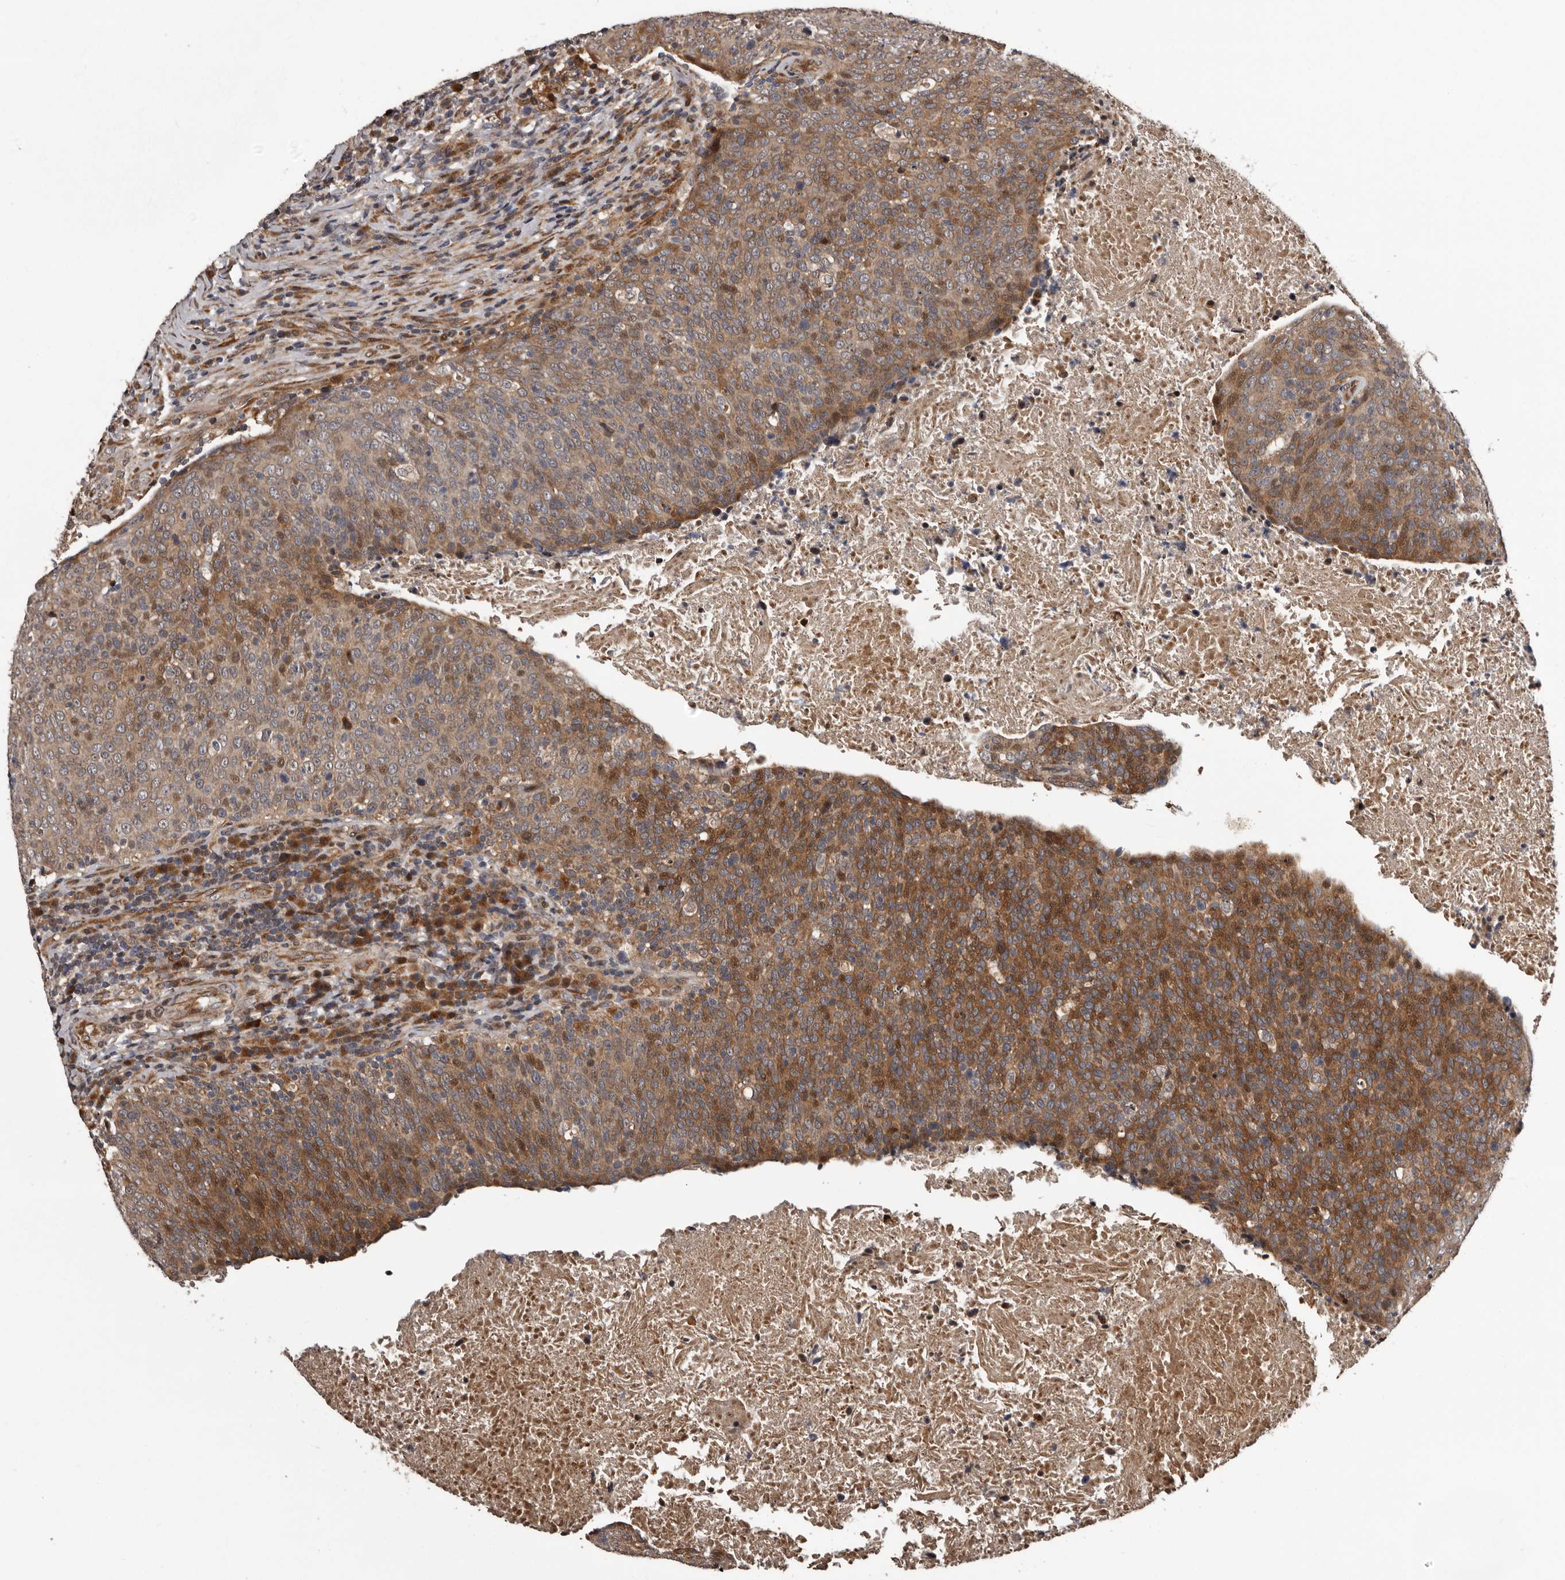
{"staining": {"intensity": "moderate", "quantity": ">75%", "location": "cytoplasmic/membranous"}, "tissue": "head and neck cancer", "cell_type": "Tumor cells", "image_type": "cancer", "snomed": [{"axis": "morphology", "description": "Squamous cell carcinoma, NOS"}, {"axis": "morphology", "description": "Squamous cell carcinoma, metastatic, NOS"}, {"axis": "topography", "description": "Lymph node"}, {"axis": "topography", "description": "Head-Neck"}], "caption": "This is an image of IHC staining of metastatic squamous cell carcinoma (head and neck), which shows moderate staining in the cytoplasmic/membranous of tumor cells.", "gene": "SERTAD4", "patient": {"sex": "male", "age": 62}}